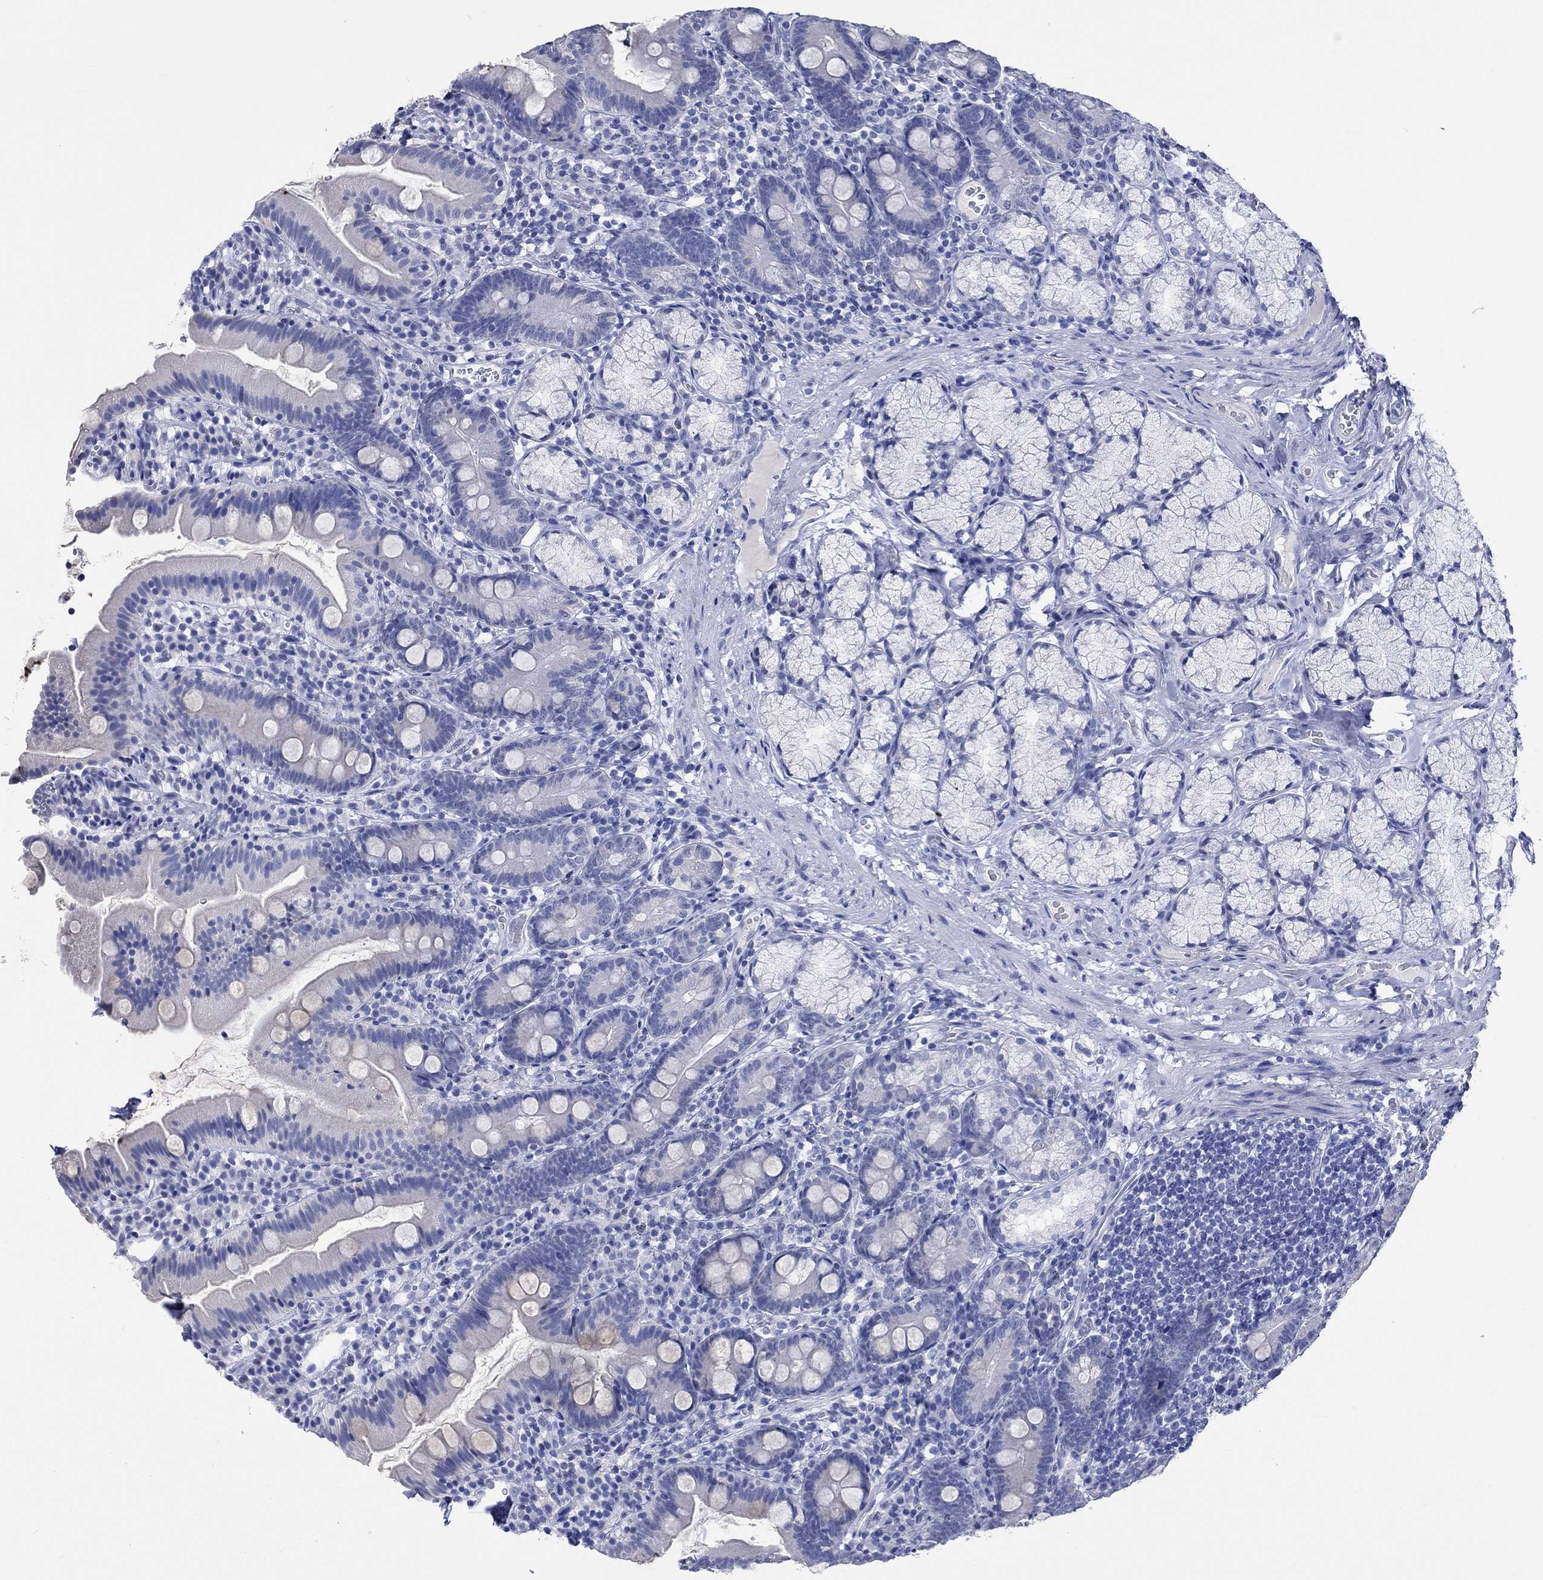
{"staining": {"intensity": "negative", "quantity": "none", "location": "none"}, "tissue": "duodenum", "cell_type": "Glandular cells", "image_type": "normal", "snomed": [{"axis": "morphology", "description": "Normal tissue, NOS"}, {"axis": "topography", "description": "Duodenum"}], "caption": "This histopathology image is of unremarkable duodenum stained with immunohistochemistry to label a protein in brown with the nuclei are counter-stained blue. There is no positivity in glandular cells.", "gene": "KLHL35", "patient": {"sex": "female", "age": 67}}